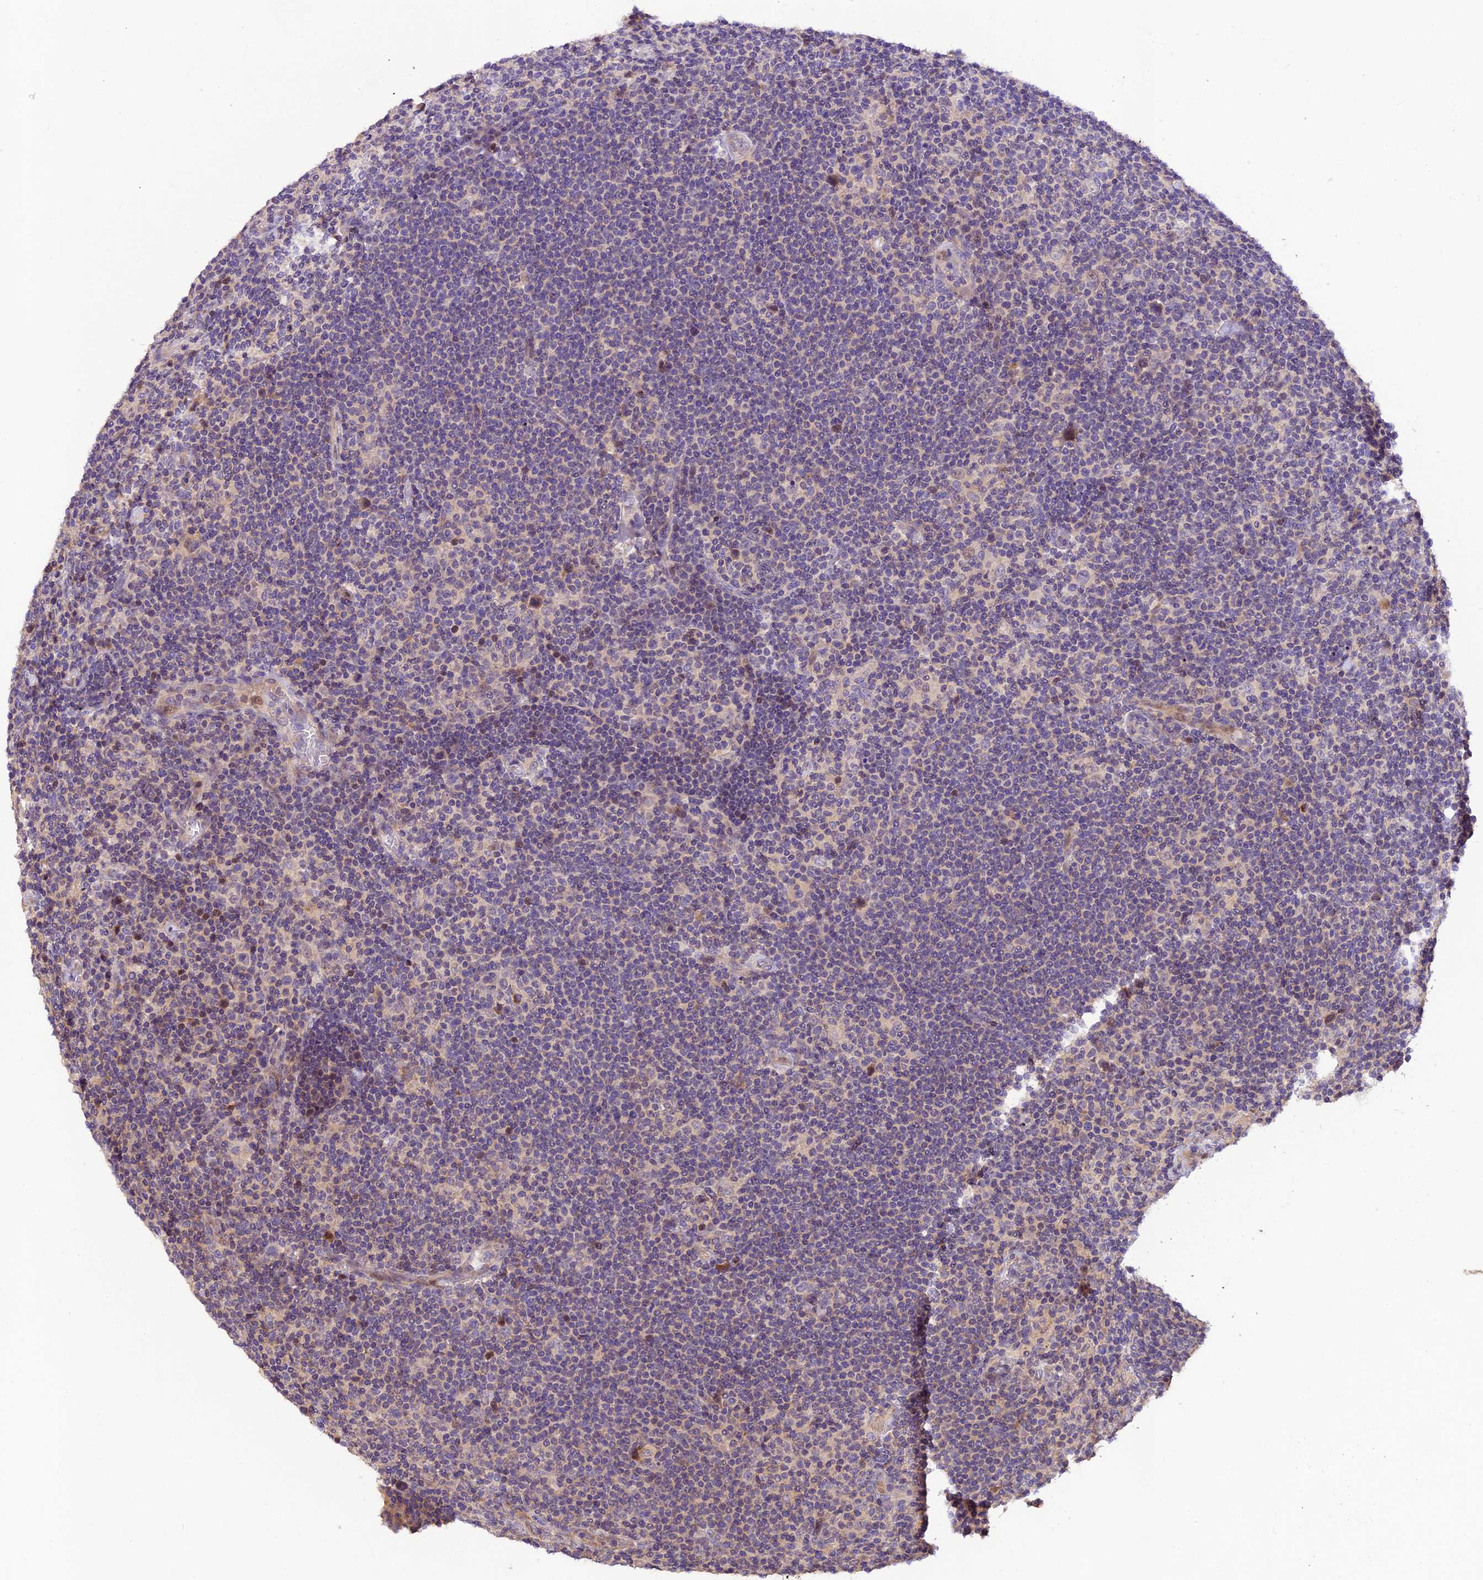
{"staining": {"intensity": "negative", "quantity": "none", "location": "none"}, "tissue": "lymphoma", "cell_type": "Tumor cells", "image_type": "cancer", "snomed": [{"axis": "morphology", "description": "Hodgkin's disease, NOS"}, {"axis": "topography", "description": "Lymph node"}], "caption": "High magnification brightfield microscopy of Hodgkin's disease stained with DAB (brown) and counterstained with hematoxylin (blue): tumor cells show no significant positivity.", "gene": "DGKH", "patient": {"sex": "female", "age": 57}}